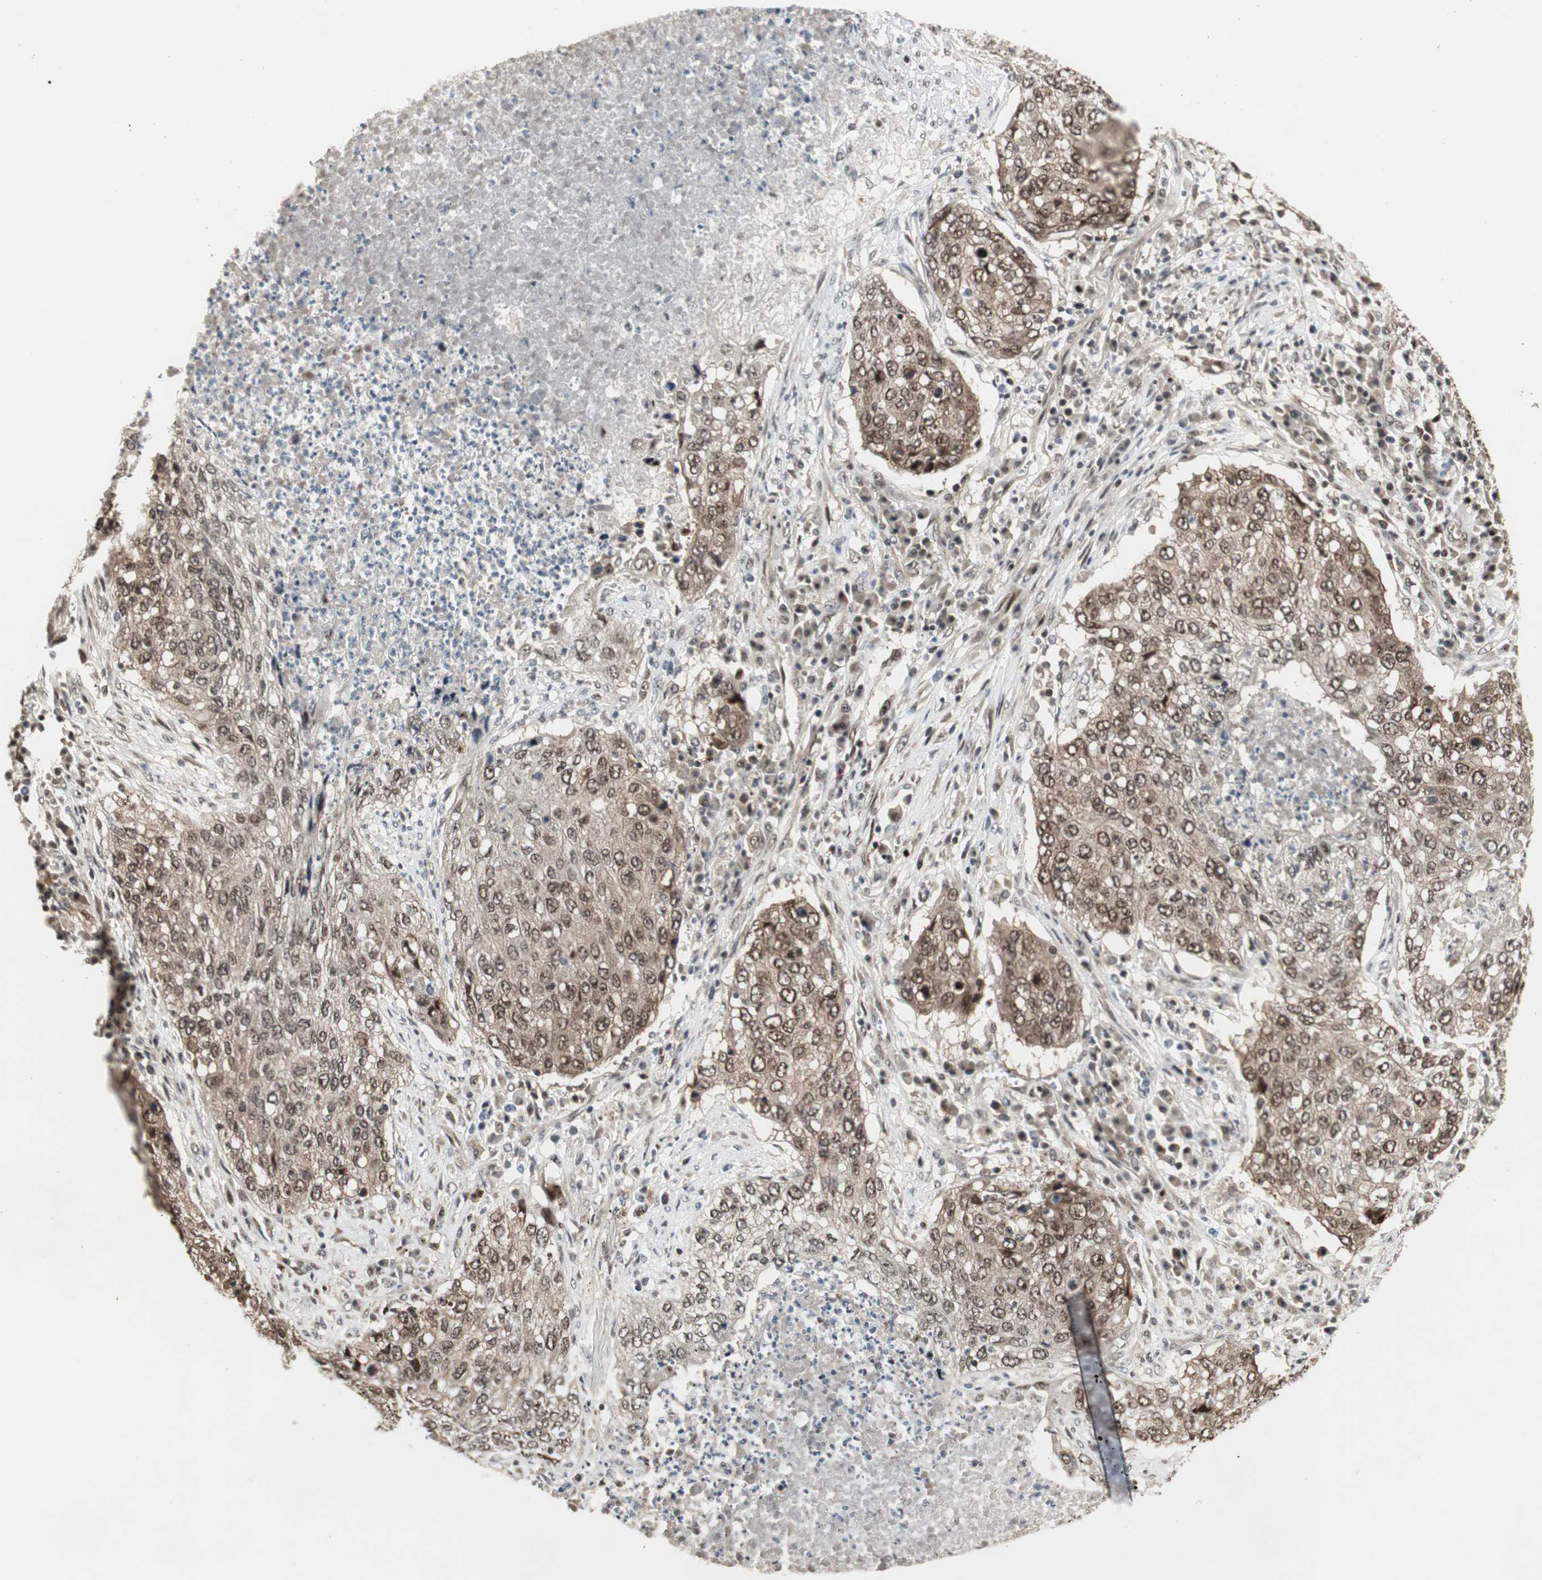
{"staining": {"intensity": "moderate", "quantity": ">75%", "location": "cytoplasmic/membranous,nuclear"}, "tissue": "lung cancer", "cell_type": "Tumor cells", "image_type": "cancer", "snomed": [{"axis": "morphology", "description": "Squamous cell carcinoma, NOS"}, {"axis": "topography", "description": "Lung"}], "caption": "Human lung cancer (squamous cell carcinoma) stained with a brown dye reveals moderate cytoplasmic/membranous and nuclear positive staining in approximately >75% of tumor cells.", "gene": "CSNK2B", "patient": {"sex": "female", "age": 63}}